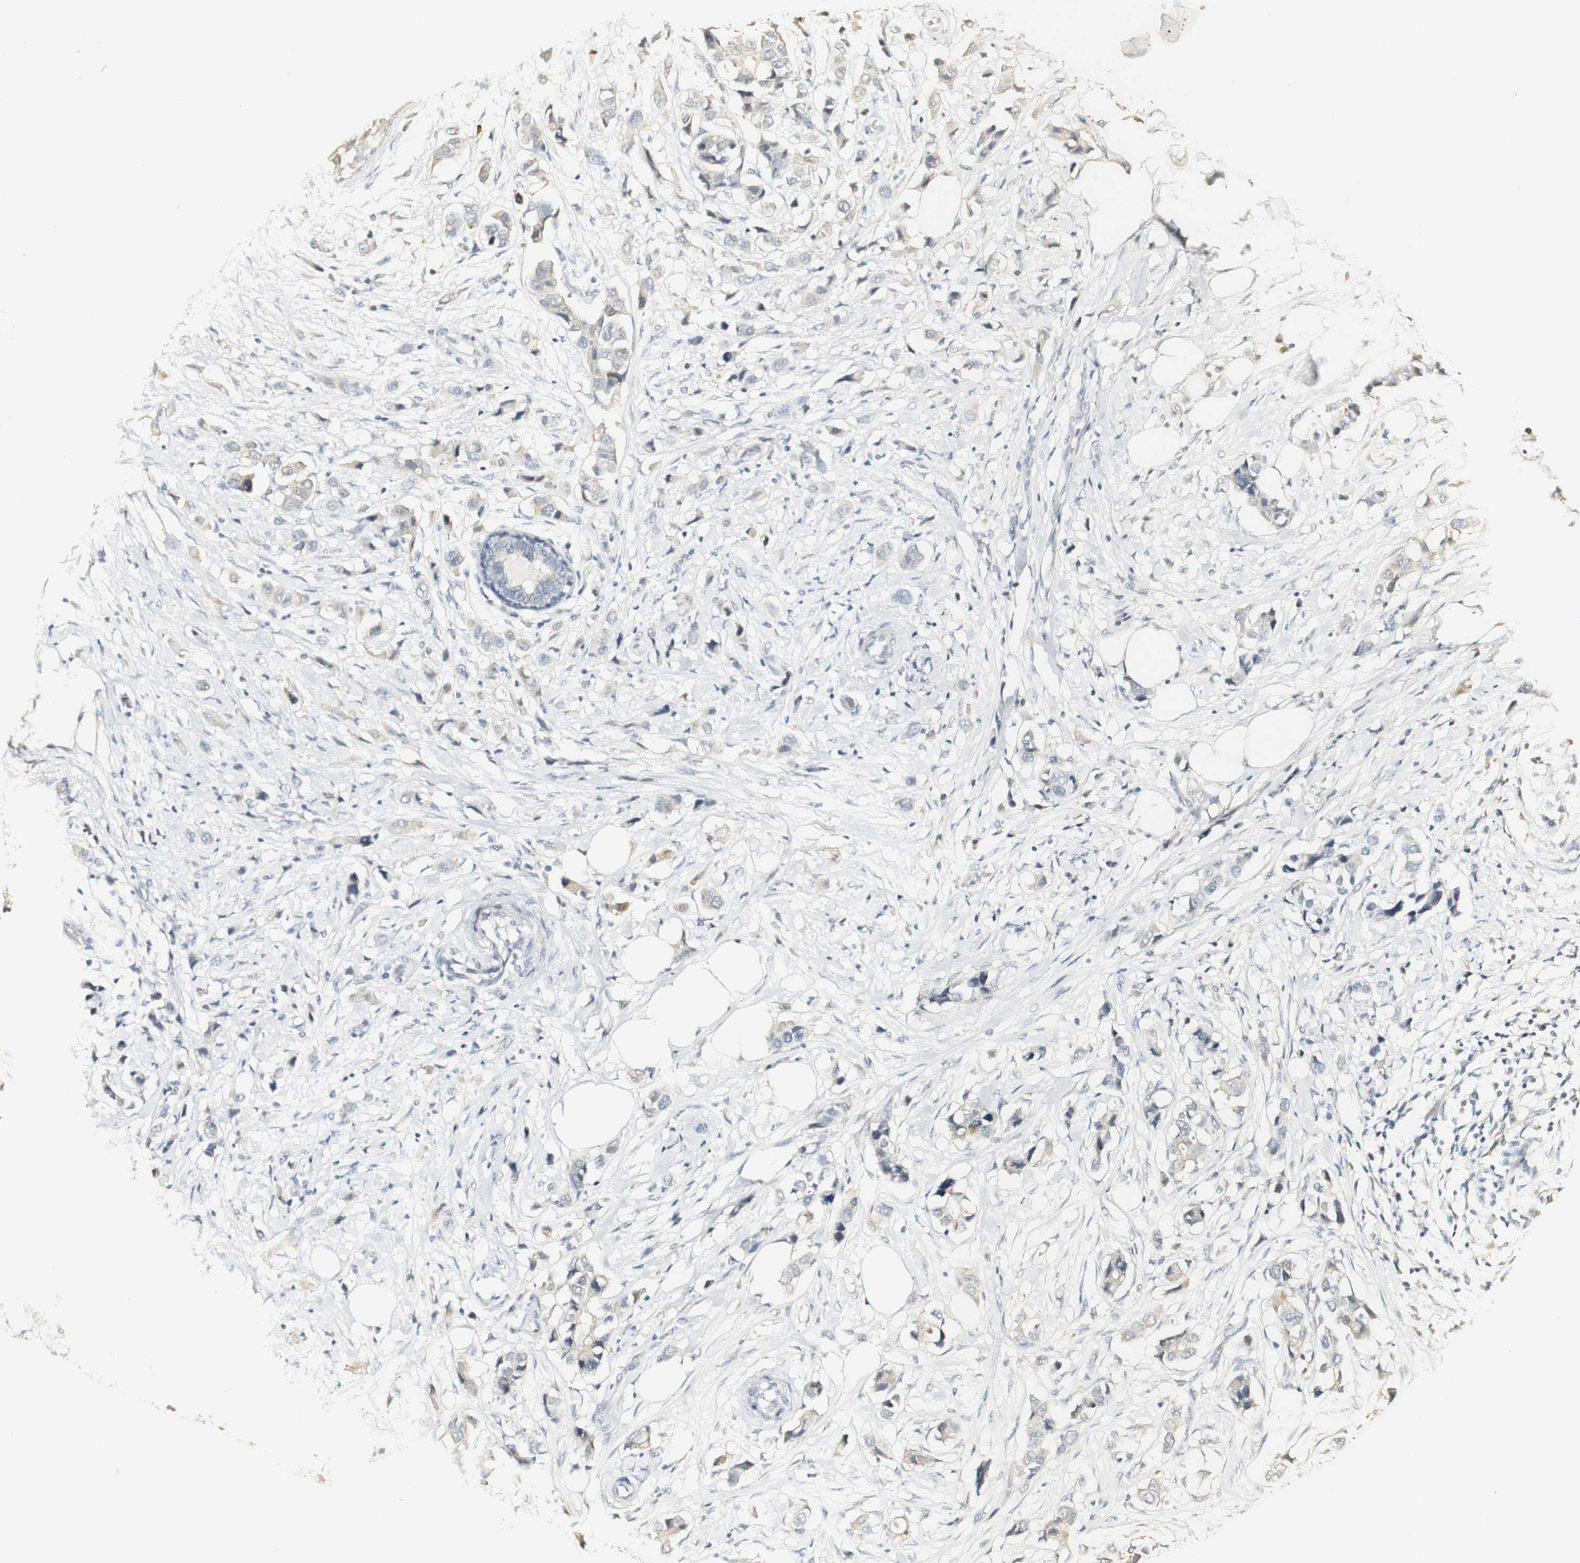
{"staining": {"intensity": "weak", "quantity": "<25%", "location": "cytoplasmic/membranous"}, "tissue": "breast cancer", "cell_type": "Tumor cells", "image_type": "cancer", "snomed": [{"axis": "morphology", "description": "Normal tissue, NOS"}, {"axis": "morphology", "description": "Duct carcinoma"}, {"axis": "topography", "description": "Breast"}], "caption": "IHC of intraductal carcinoma (breast) displays no positivity in tumor cells.", "gene": "SYT7", "patient": {"sex": "female", "age": 50}}